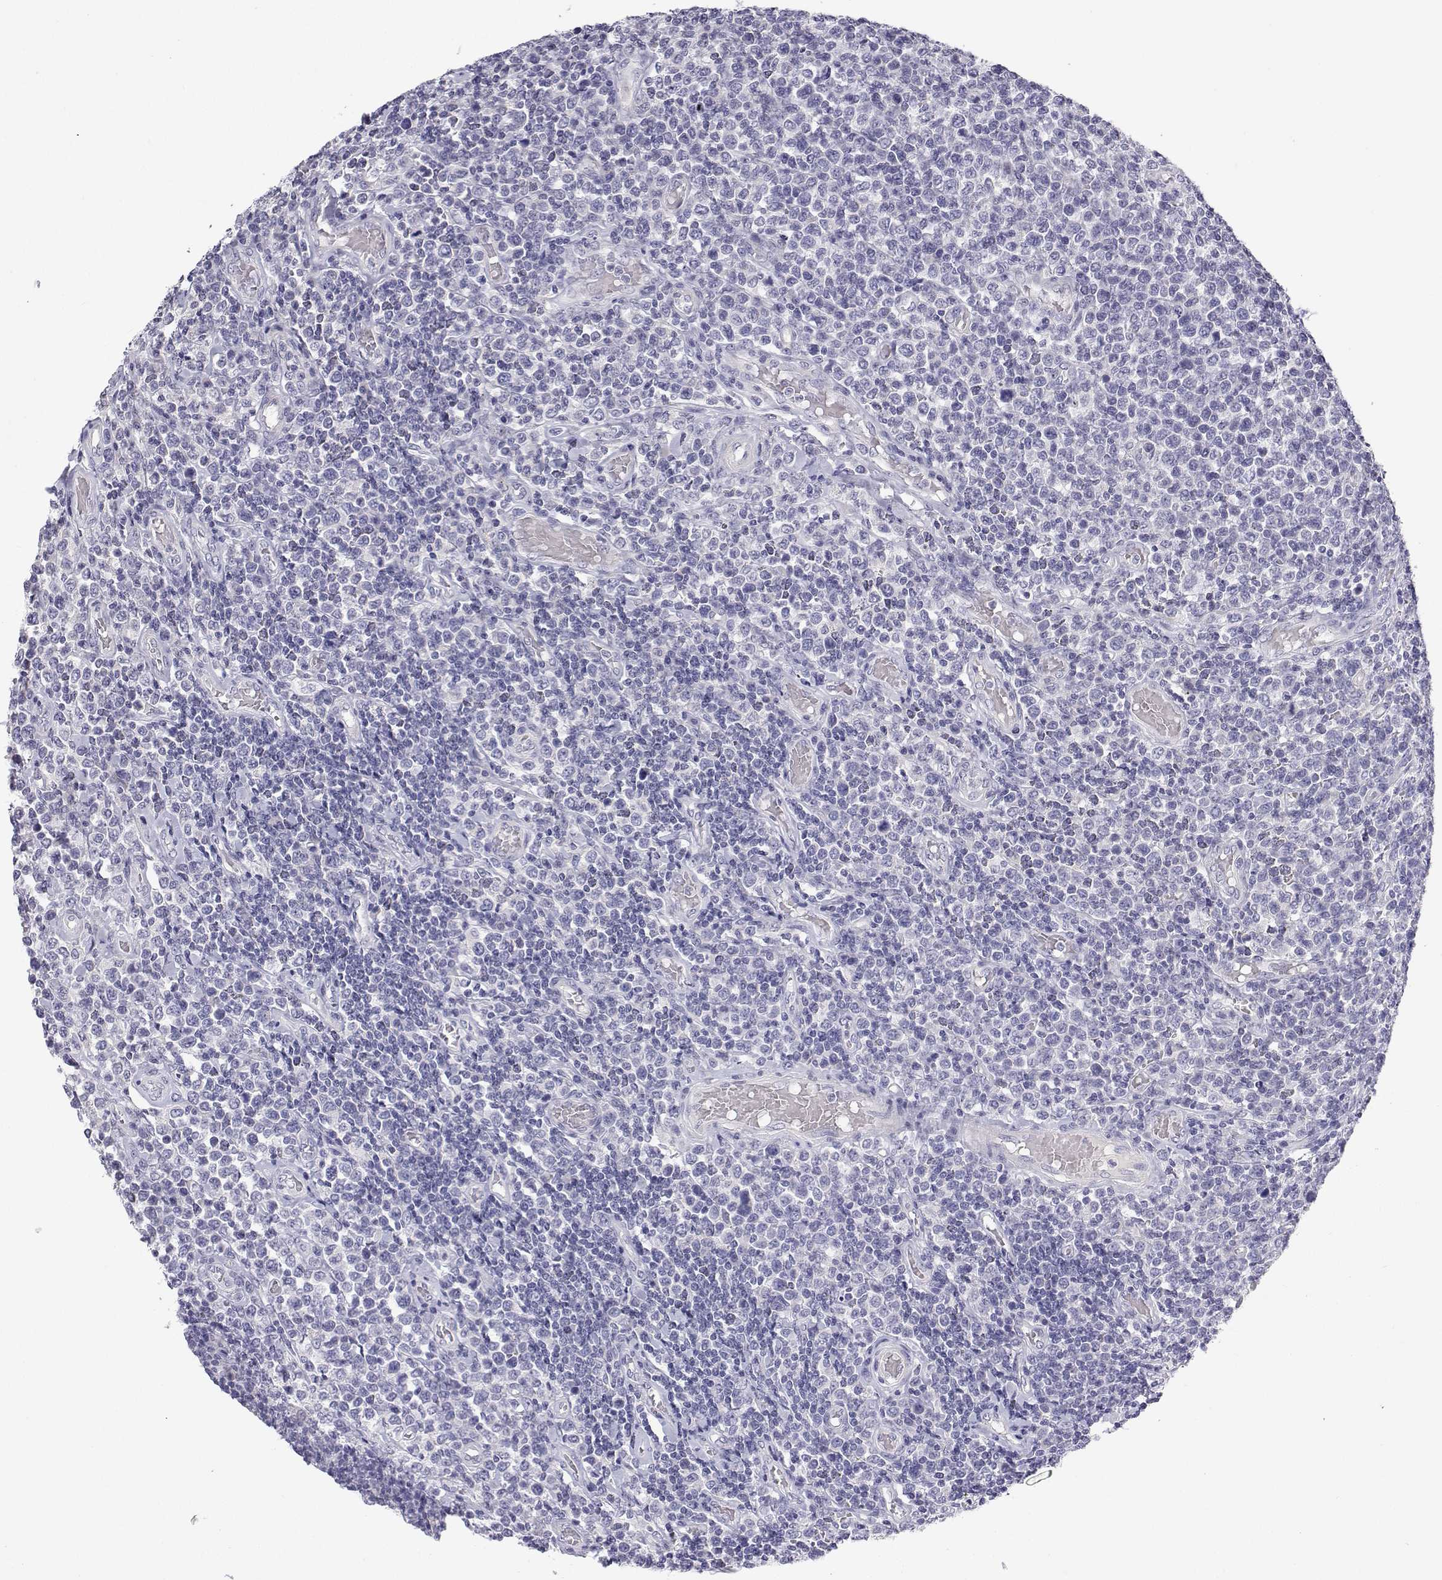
{"staining": {"intensity": "negative", "quantity": "none", "location": "none"}, "tissue": "lymphoma", "cell_type": "Tumor cells", "image_type": "cancer", "snomed": [{"axis": "morphology", "description": "Malignant lymphoma, non-Hodgkin's type, High grade"}, {"axis": "topography", "description": "Soft tissue"}], "caption": "A high-resolution photomicrograph shows immunohistochemistry (IHC) staining of lymphoma, which exhibits no significant expression in tumor cells. Brightfield microscopy of immunohistochemistry stained with DAB (3,3'-diaminobenzidine) (brown) and hematoxylin (blue), captured at high magnification.", "gene": "ANKRD65", "patient": {"sex": "female", "age": 56}}